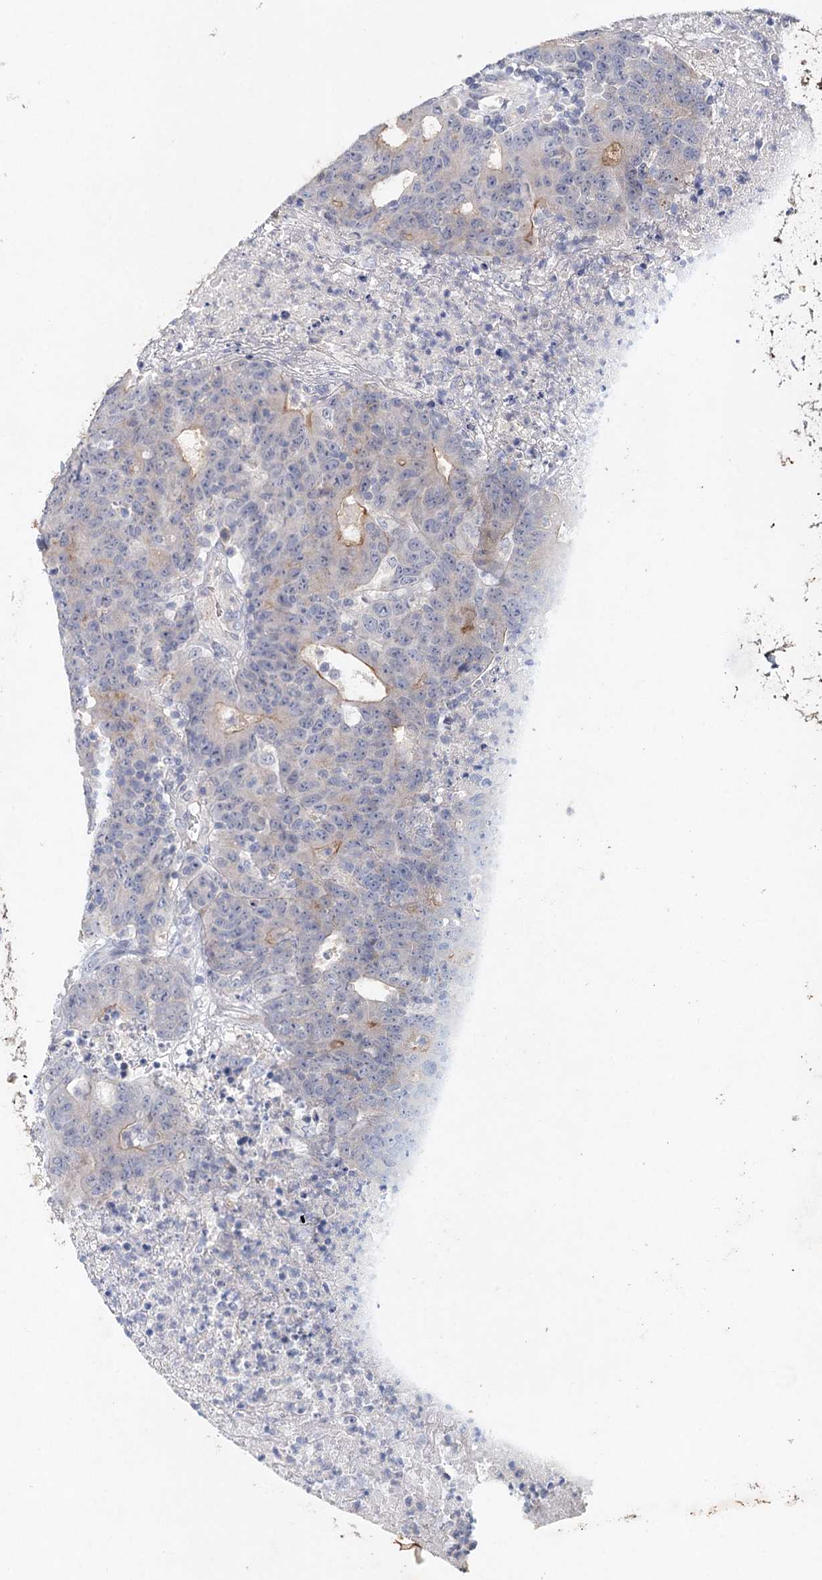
{"staining": {"intensity": "moderate", "quantity": "<25%", "location": "cytoplasmic/membranous"}, "tissue": "colorectal cancer", "cell_type": "Tumor cells", "image_type": "cancer", "snomed": [{"axis": "morphology", "description": "Adenocarcinoma, NOS"}, {"axis": "topography", "description": "Colon"}], "caption": "This photomicrograph shows colorectal cancer (adenocarcinoma) stained with IHC to label a protein in brown. The cytoplasmic/membranous of tumor cells show moderate positivity for the protein. Nuclei are counter-stained blue.", "gene": "SLC19A3", "patient": {"sex": "female", "age": 75}}